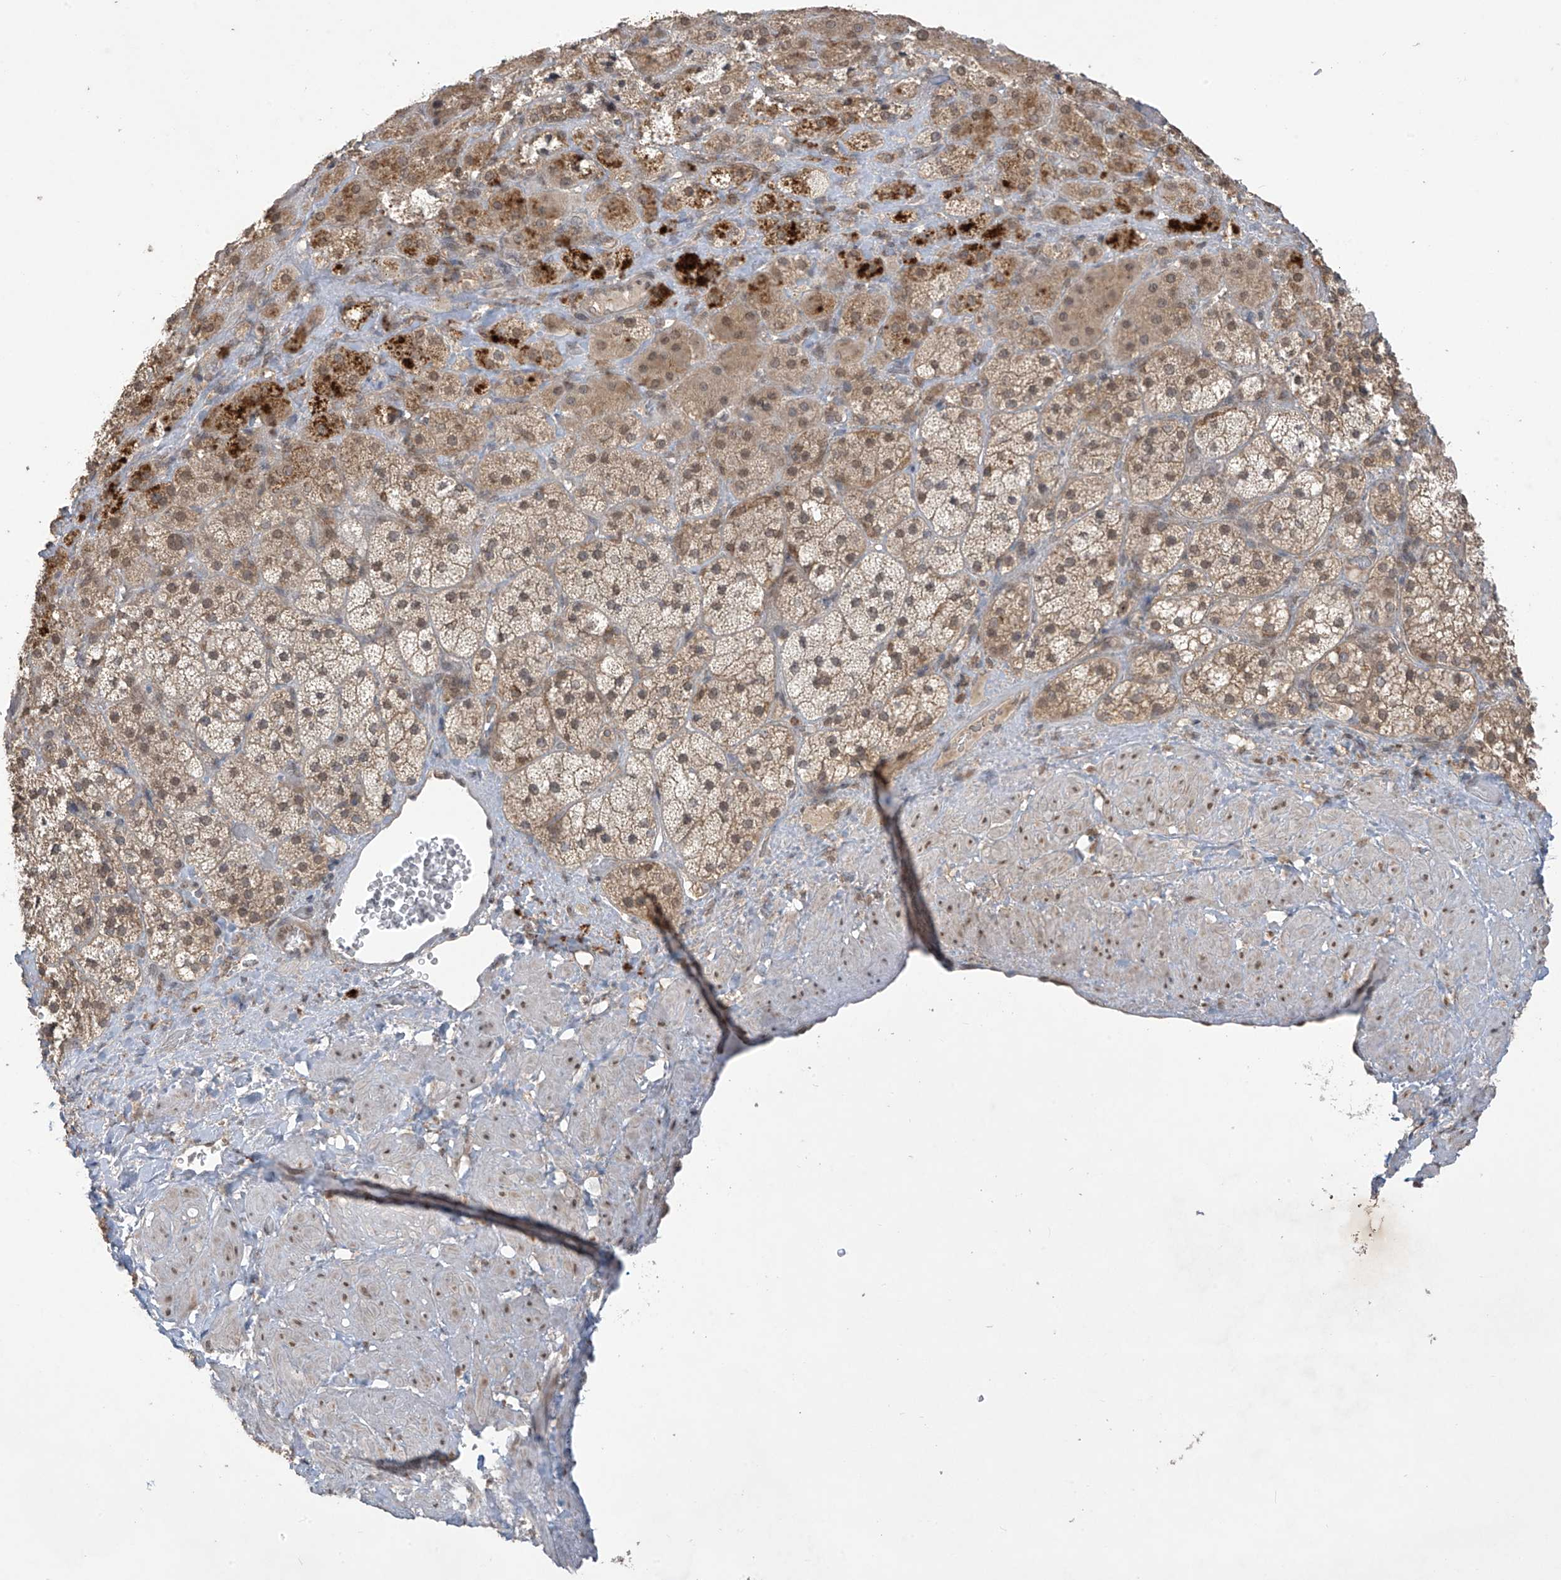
{"staining": {"intensity": "moderate", "quantity": ">75%", "location": "cytoplasmic/membranous,nuclear"}, "tissue": "adrenal gland", "cell_type": "Glandular cells", "image_type": "normal", "snomed": [{"axis": "morphology", "description": "Normal tissue, NOS"}, {"axis": "topography", "description": "Adrenal gland"}], "caption": "Immunohistochemistry image of benign adrenal gland: human adrenal gland stained using IHC exhibits medium levels of moderate protein expression localized specifically in the cytoplasmic/membranous,nuclear of glandular cells, appearing as a cytoplasmic/membranous,nuclear brown color.", "gene": "LCOR", "patient": {"sex": "male", "age": 57}}